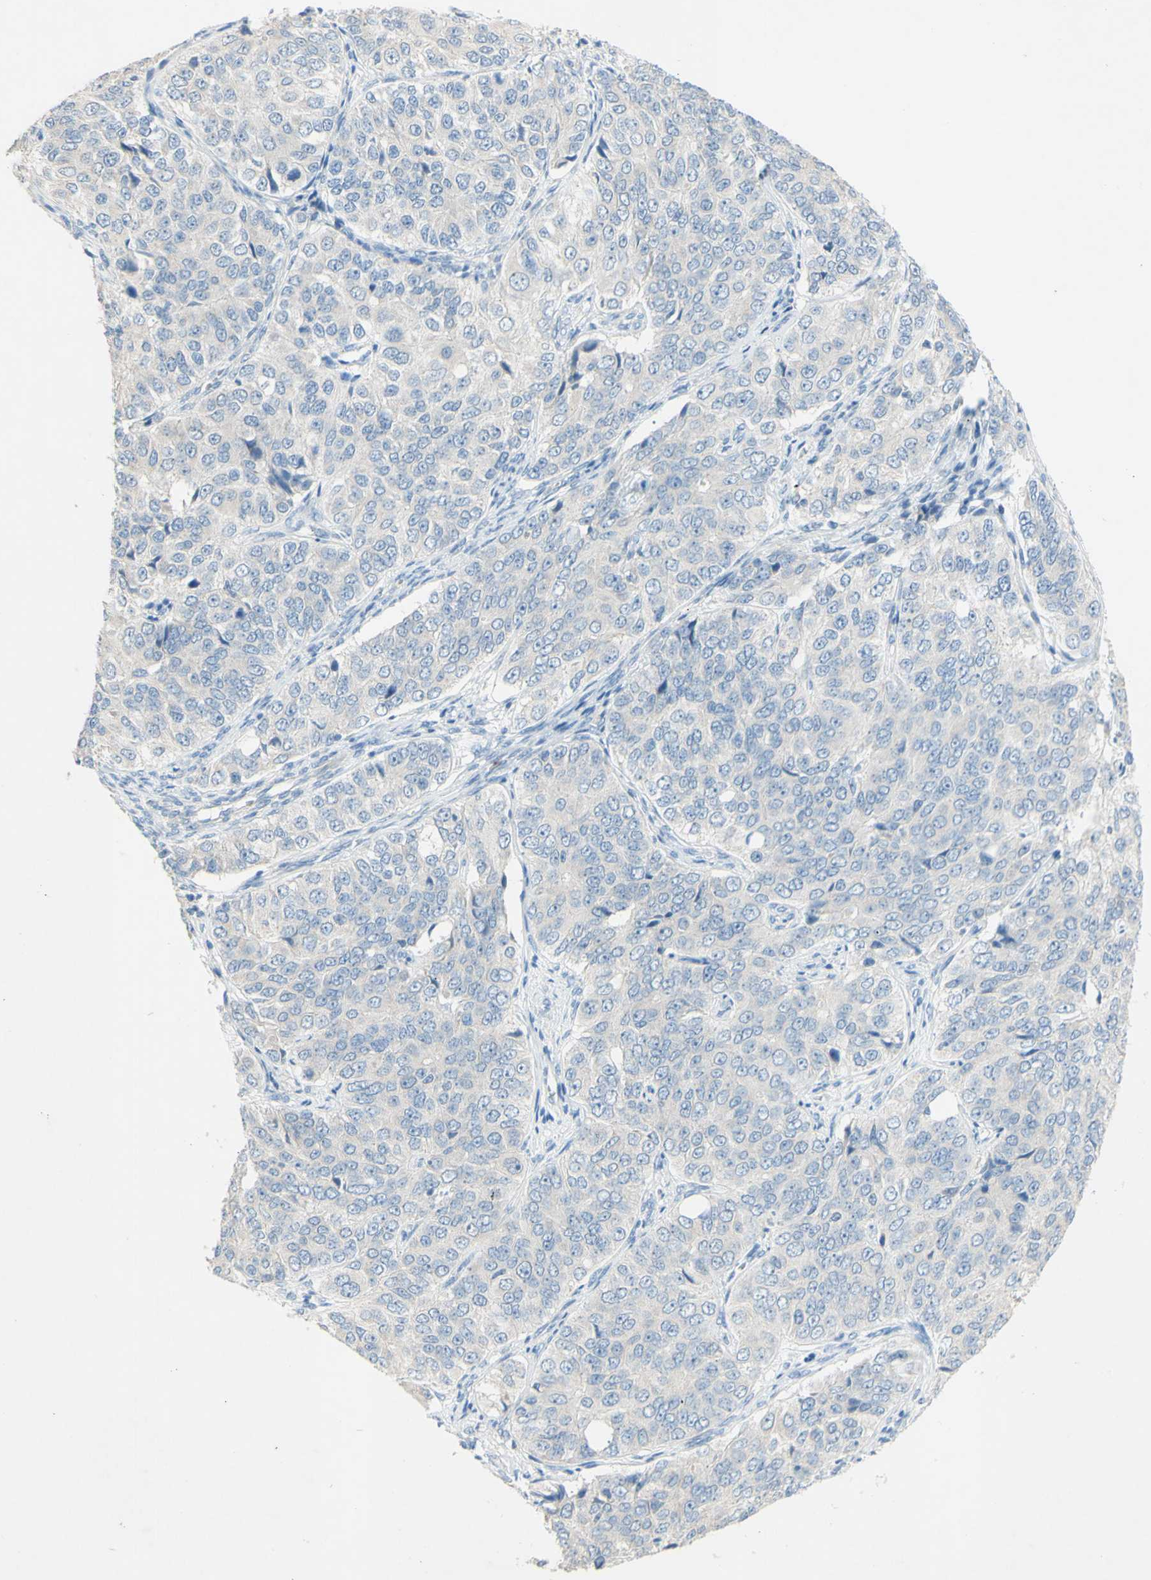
{"staining": {"intensity": "negative", "quantity": "none", "location": "none"}, "tissue": "ovarian cancer", "cell_type": "Tumor cells", "image_type": "cancer", "snomed": [{"axis": "morphology", "description": "Carcinoma, endometroid"}, {"axis": "topography", "description": "Ovary"}], "caption": "Immunohistochemistry of human ovarian endometroid carcinoma exhibits no expression in tumor cells.", "gene": "ACADL", "patient": {"sex": "female", "age": 51}}